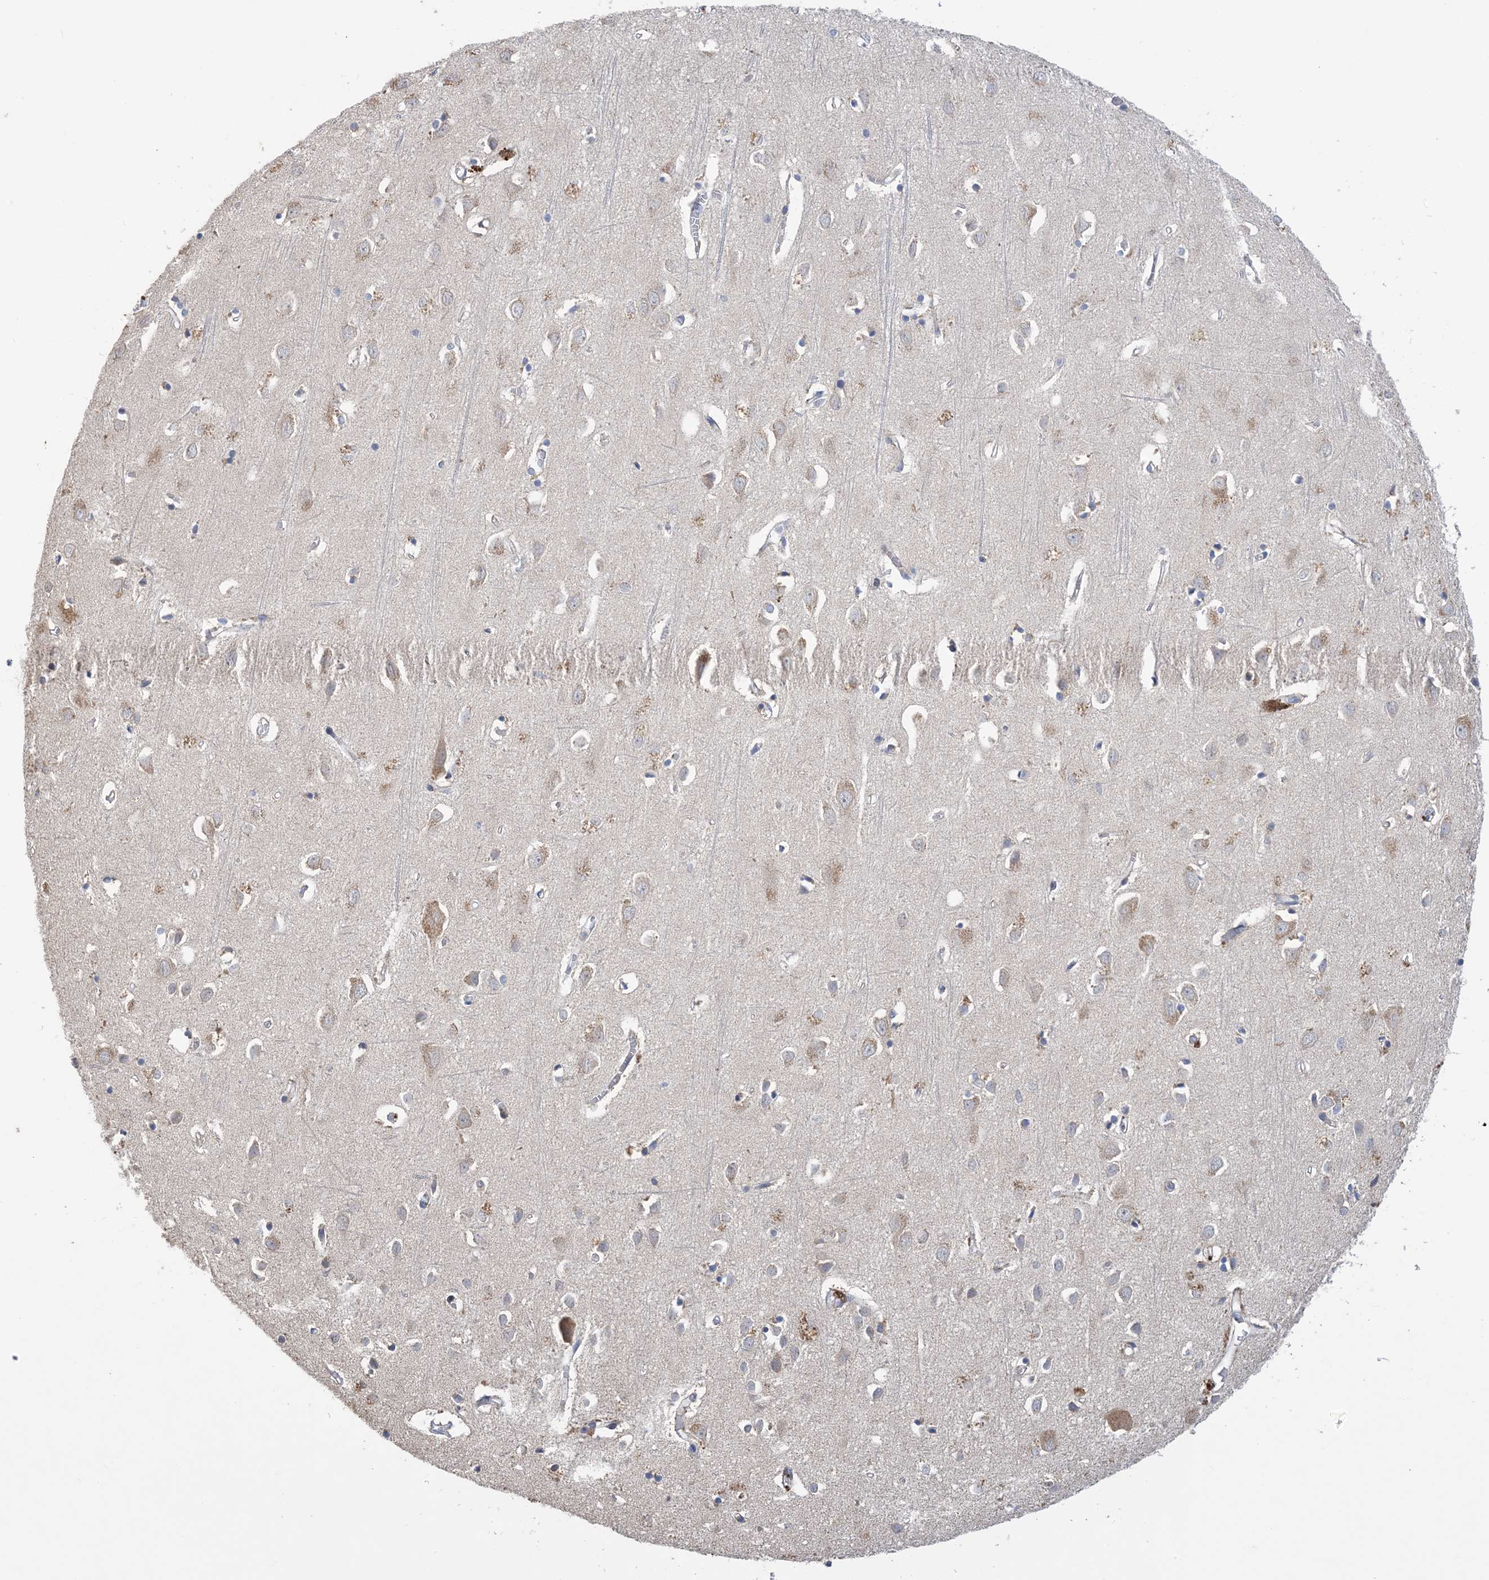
{"staining": {"intensity": "negative", "quantity": "none", "location": "none"}, "tissue": "cerebral cortex", "cell_type": "Endothelial cells", "image_type": "normal", "snomed": [{"axis": "morphology", "description": "Normal tissue, NOS"}, {"axis": "topography", "description": "Cerebral cortex"}], "caption": "DAB immunohistochemical staining of benign human cerebral cortex exhibits no significant staining in endothelial cells.", "gene": "CLEC16A", "patient": {"sex": "female", "age": 64}}